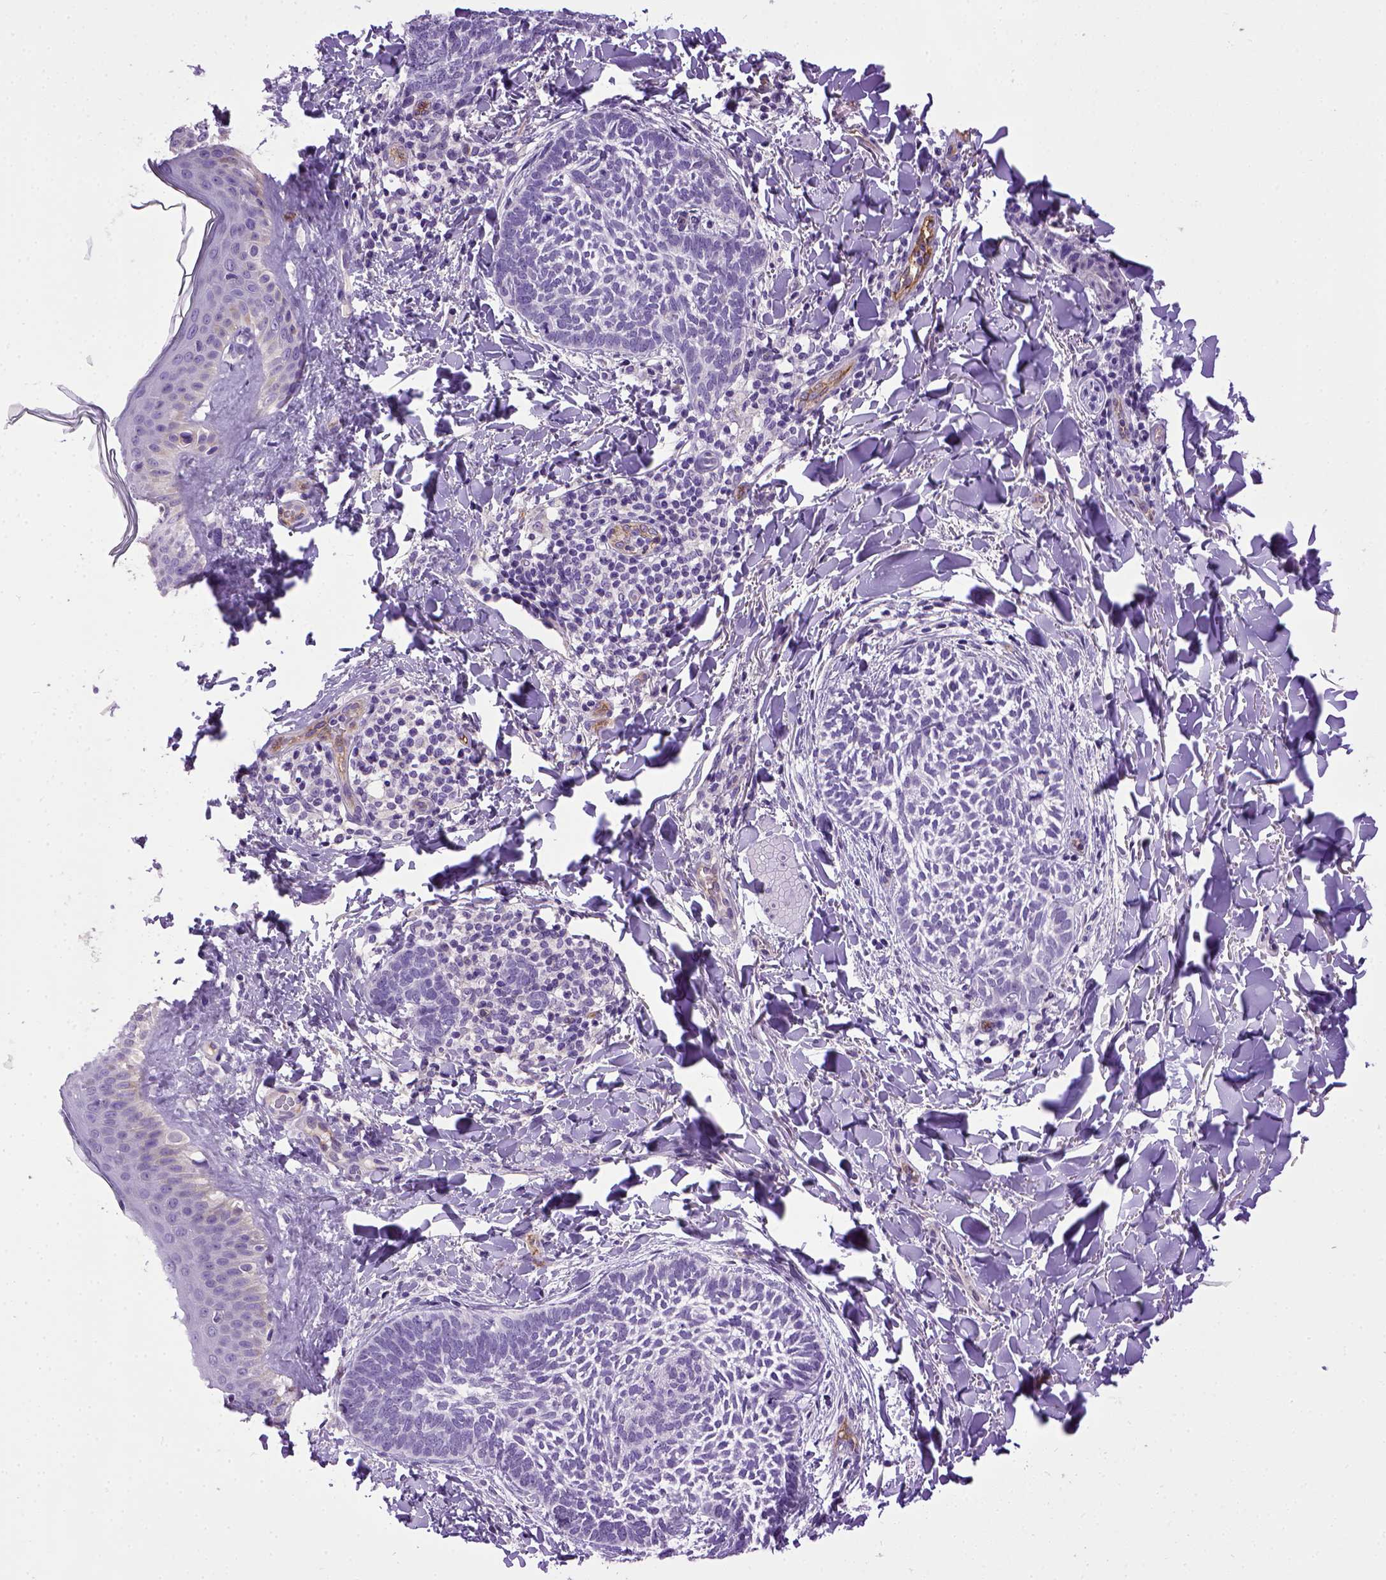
{"staining": {"intensity": "negative", "quantity": "none", "location": "none"}, "tissue": "skin cancer", "cell_type": "Tumor cells", "image_type": "cancer", "snomed": [{"axis": "morphology", "description": "Normal tissue, NOS"}, {"axis": "morphology", "description": "Basal cell carcinoma"}, {"axis": "topography", "description": "Skin"}], "caption": "Photomicrograph shows no significant protein positivity in tumor cells of skin cancer (basal cell carcinoma).", "gene": "ENG", "patient": {"sex": "male", "age": 46}}